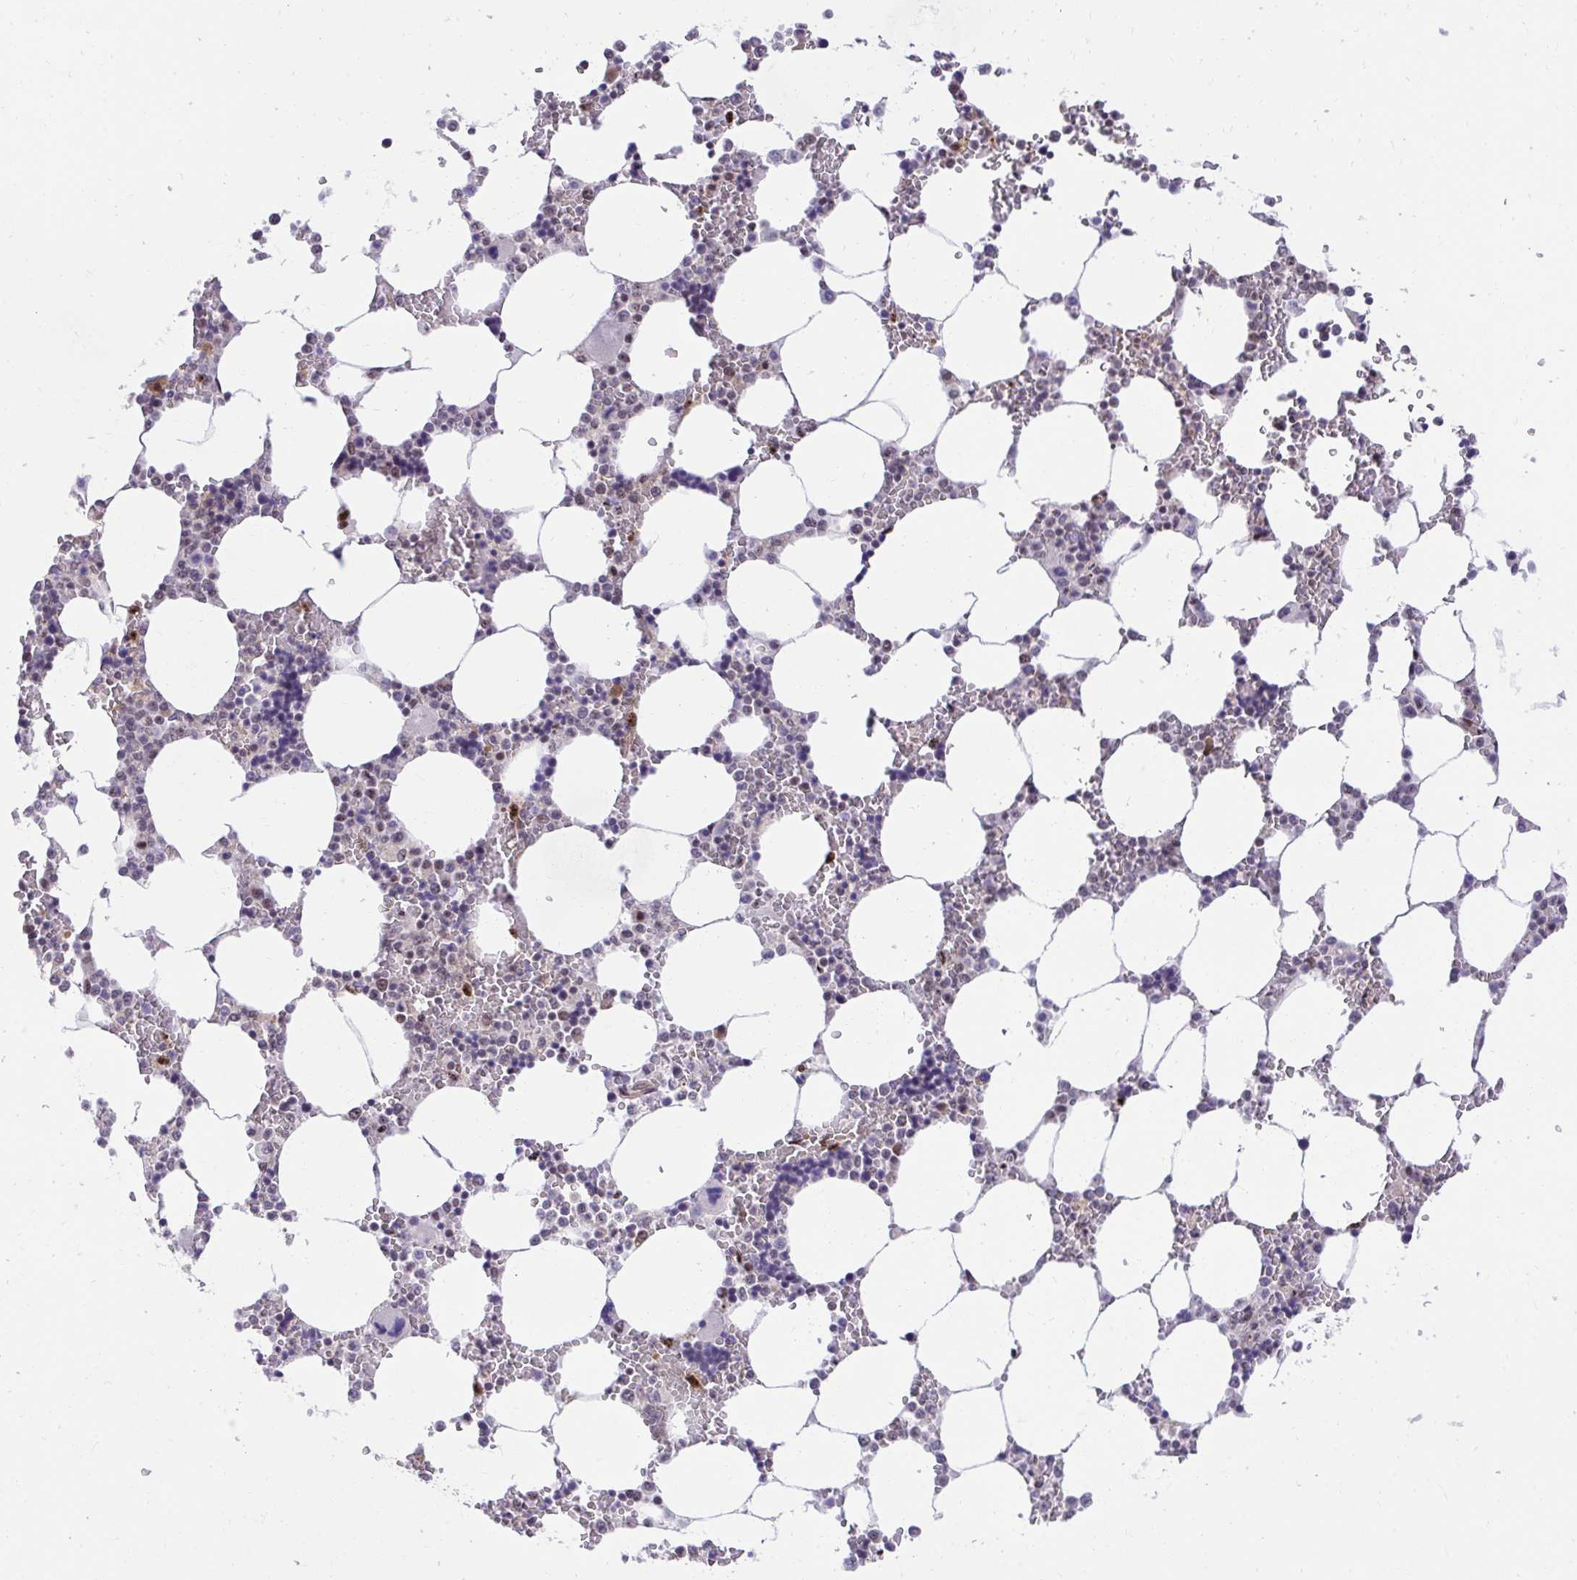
{"staining": {"intensity": "moderate", "quantity": "<25%", "location": "nuclear"}, "tissue": "bone marrow", "cell_type": "Hematopoietic cells", "image_type": "normal", "snomed": [{"axis": "morphology", "description": "Normal tissue, NOS"}, {"axis": "topography", "description": "Bone marrow"}], "caption": "Brown immunohistochemical staining in benign human bone marrow reveals moderate nuclear positivity in about <25% of hematopoietic cells. The staining was performed using DAB (3,3'-diaminobenzidine) to visualize the protein expression in brown, while the nuclei were stained in blue with hematoxylin (Magnification: 20x).", "gene": "HOXA4", "patient": {"sex": "male", "age": 64}}